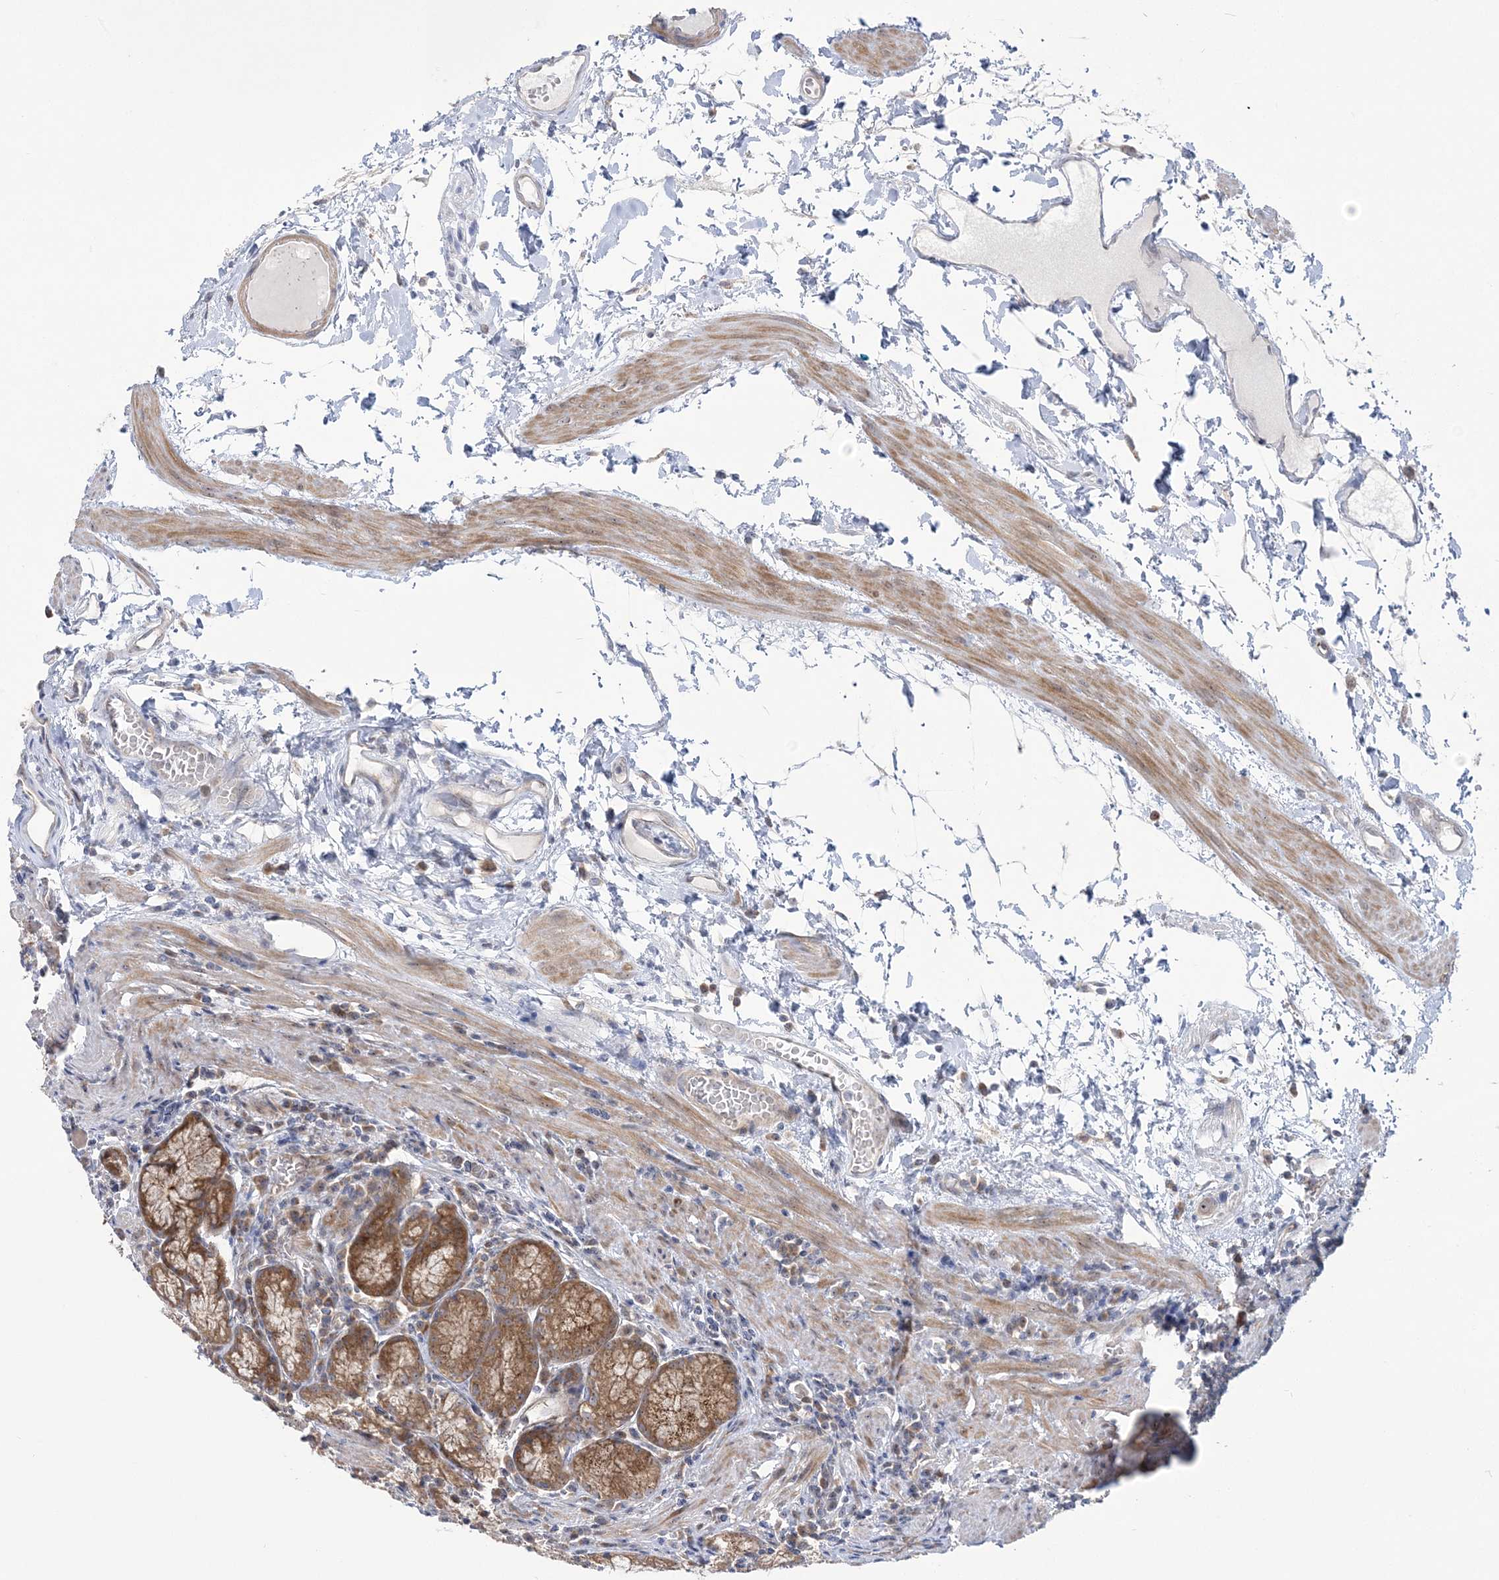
{"staining": {"intensity": "moderate", "quantity": ">75%", "location": "cytoplasmic/membranous"}, "tissue": "stomach", "cell_type": "Glandular cells", "image_type": "normal", "snomed": [{"axis": "morphology", "description": "Normal tissue, NOS"}, {"axis": "topography", "description": "Stomach"}], "caption": "Moderate cytoplasmic/membranous protein expression is seen in approximately >75% of glandular cells in stomach.", "gene": "MMADHC", "patient": {"sex": "male", "age": 55}}